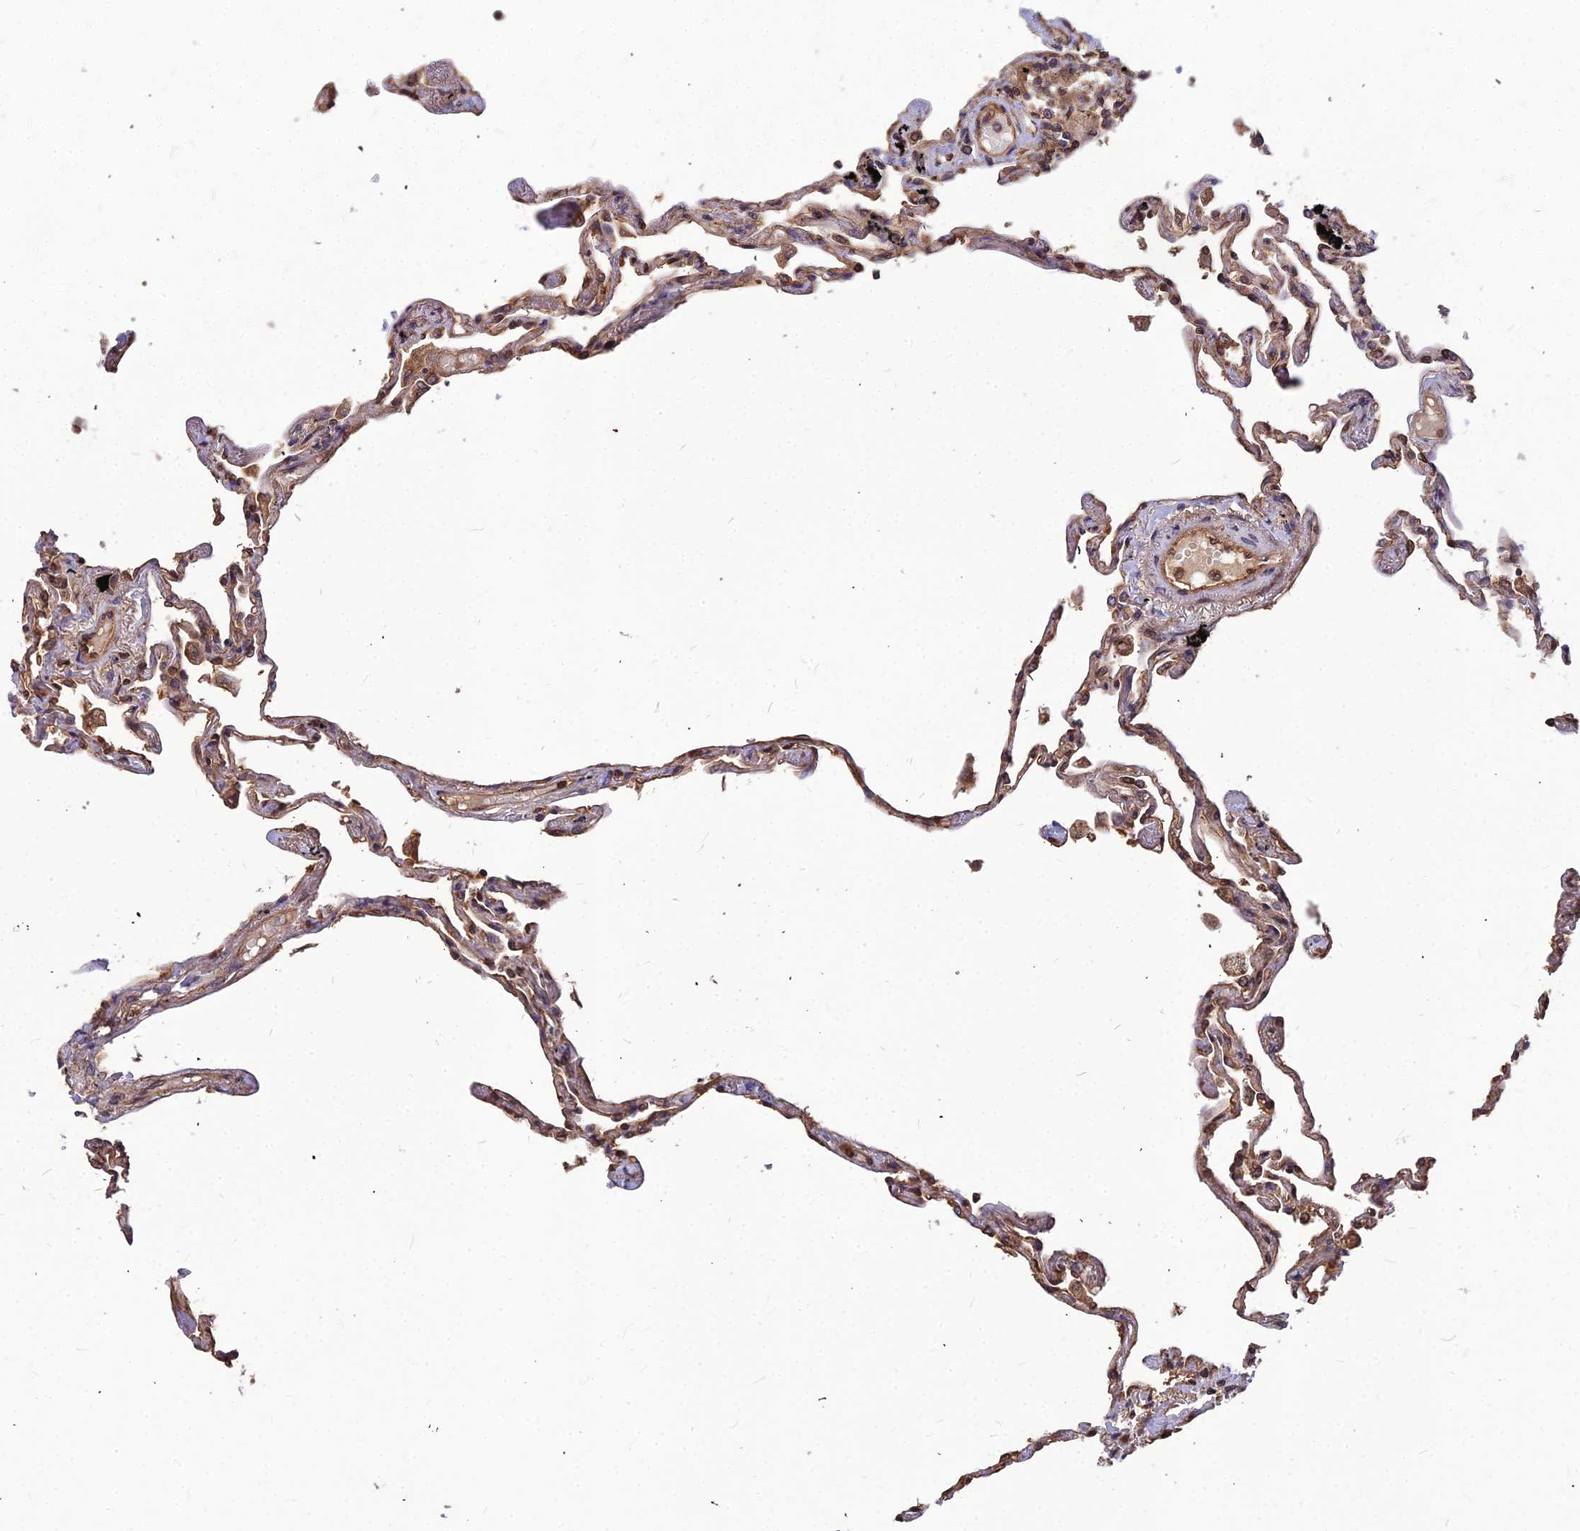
{"staining": {"intensity": "moderate", "quantity": "25%-75%", "location": "cytoplasmic/membranous,nuclear"}, "tissue": "lung", "cell_type": "Alveolar cells", "image_type": "normal", "snomed": [{"axis": "morphology", "description": "Normal tissue, NOS"}, {"axis": "topography", "description": "Lung"}], "caption": "DAB (3,3'-diaminobenzidine) immunohistochemical staining of benign human lung demonstrates moderate cytoplasmic/membranous,nuclear protein staining in about 25%-75% of alveolar cells.", "gene": "ZNF467", "patient": {"sex": "female", "age": 67}}